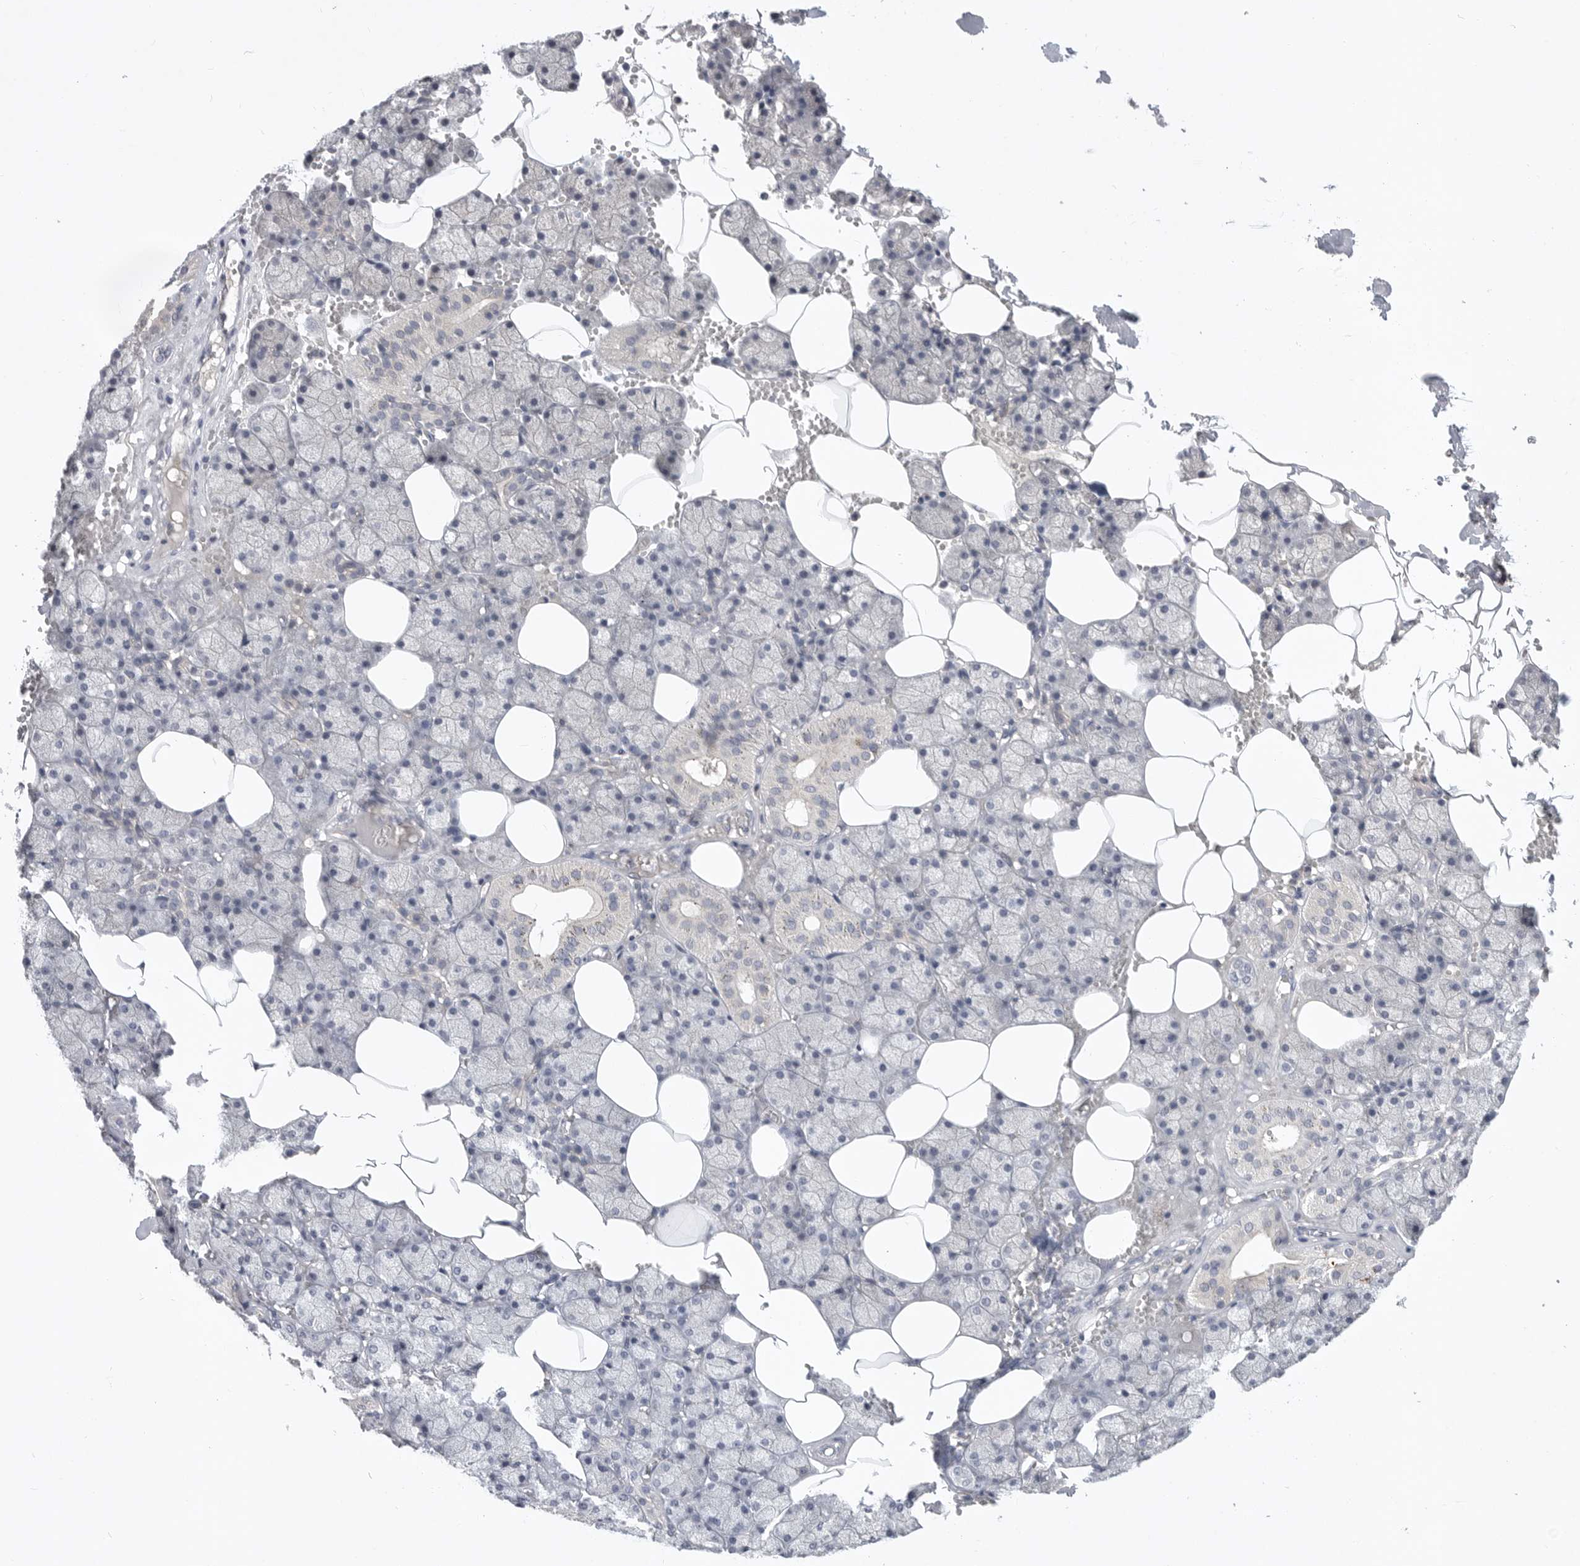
{"staining": {"intensity": "negative", "quantity": "none", "location": "none"}, "tissue": "salivary gland", "cell_type": "Glandular cells", "image_type": "normal", "snomed": [{"axis": "morphology", "description": "Normal tissue, NOS"}, {"axis": "topography", "description": "Salivary gland"}], "caption": "IHC image of unremarkable salivary gland stained for a protein (brown), which demonstrates no expression in glandular cells. (Brightfield microscopy of DAB (3,3'-diaminobenzidine) immunohistochemistry at high magnification).", "gene": "ITGAD", "patient": {"sex": "male", "age": 62}}